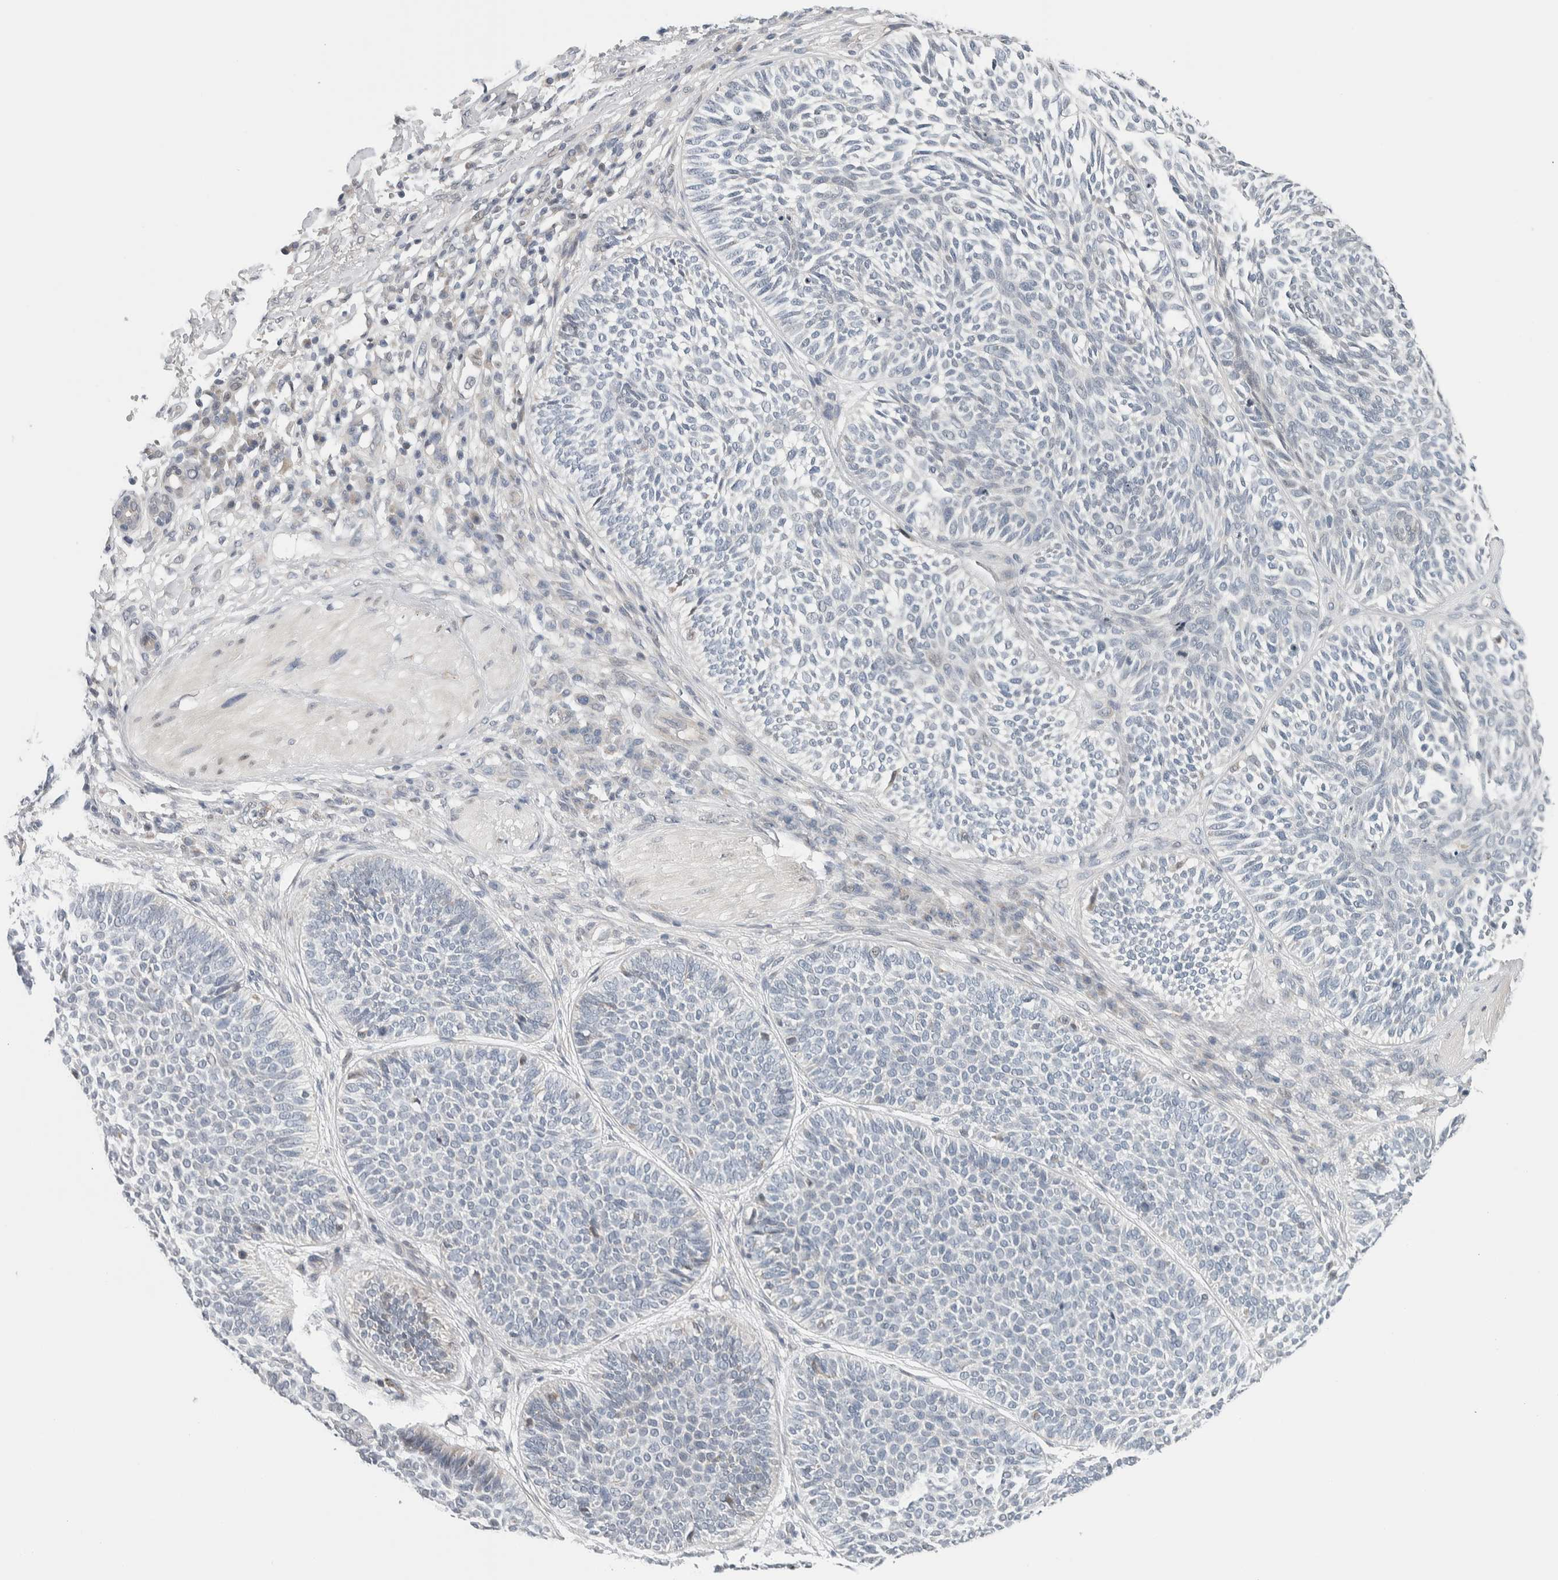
{"staining": {"intensity": "negative", "quantity": "none", "location": "none"}, "tissue": "skin cancer", "cell_type": "Tumor cells", "image_type": "cancer", "snomed": [{"axis": "morphology", "description": "Normal tissue, NOS"}, {"axis": "morphology", "description": "Basal cell carcinoma"}, {"axis": "topography", "description": "Skin"}], "caption": "The photomicrograph exhibits no significant positivity in tumor cells of skin cancer.", "gene": "NEUROD1", "patient": {"sex": "male", "age": 52}}